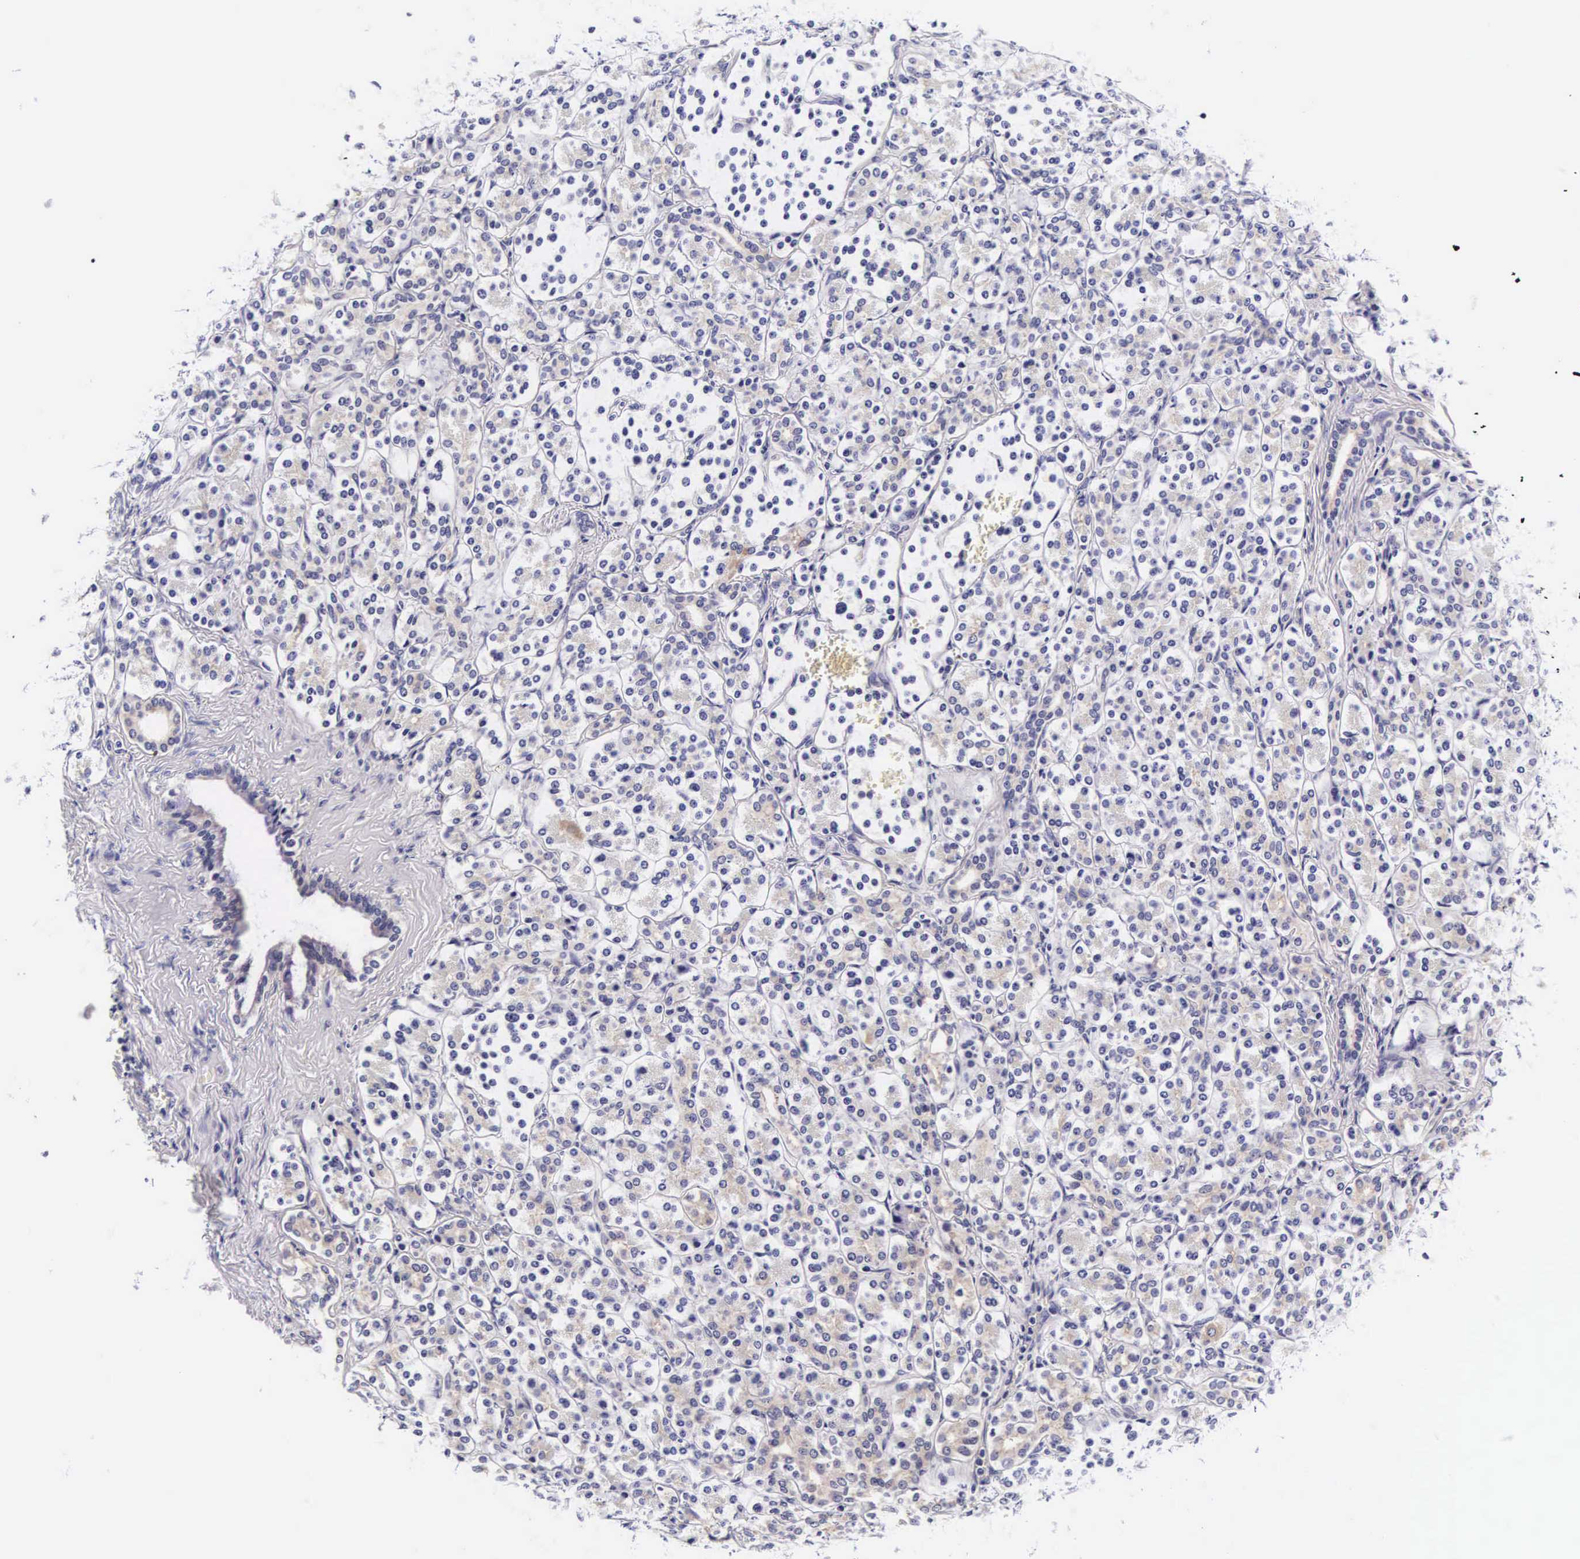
{"staining": {"intensity": "weak", "quantity": "25%-75%", "location": "cytoplasmic/membranous"}, "tissue": "pancreas", "cell_type": "Exocrine glandular cells", "image_type": "normal", "snomed": [{"axis": "morphology", "description": "Normal tissue, NOS"}, {"axis": "topography", "description": "Lymph node"}, {"axis": "topography", "description": "Pancreas"}], "caption": "Pancreas stained for a protein (brown) demonstrates weak cytoplasmic/membranous positive expression in approximately 25%-75% of exocrine glandular cells.", "gene": "PHETA2", "patient": {"sex": "male", "age": 59}}